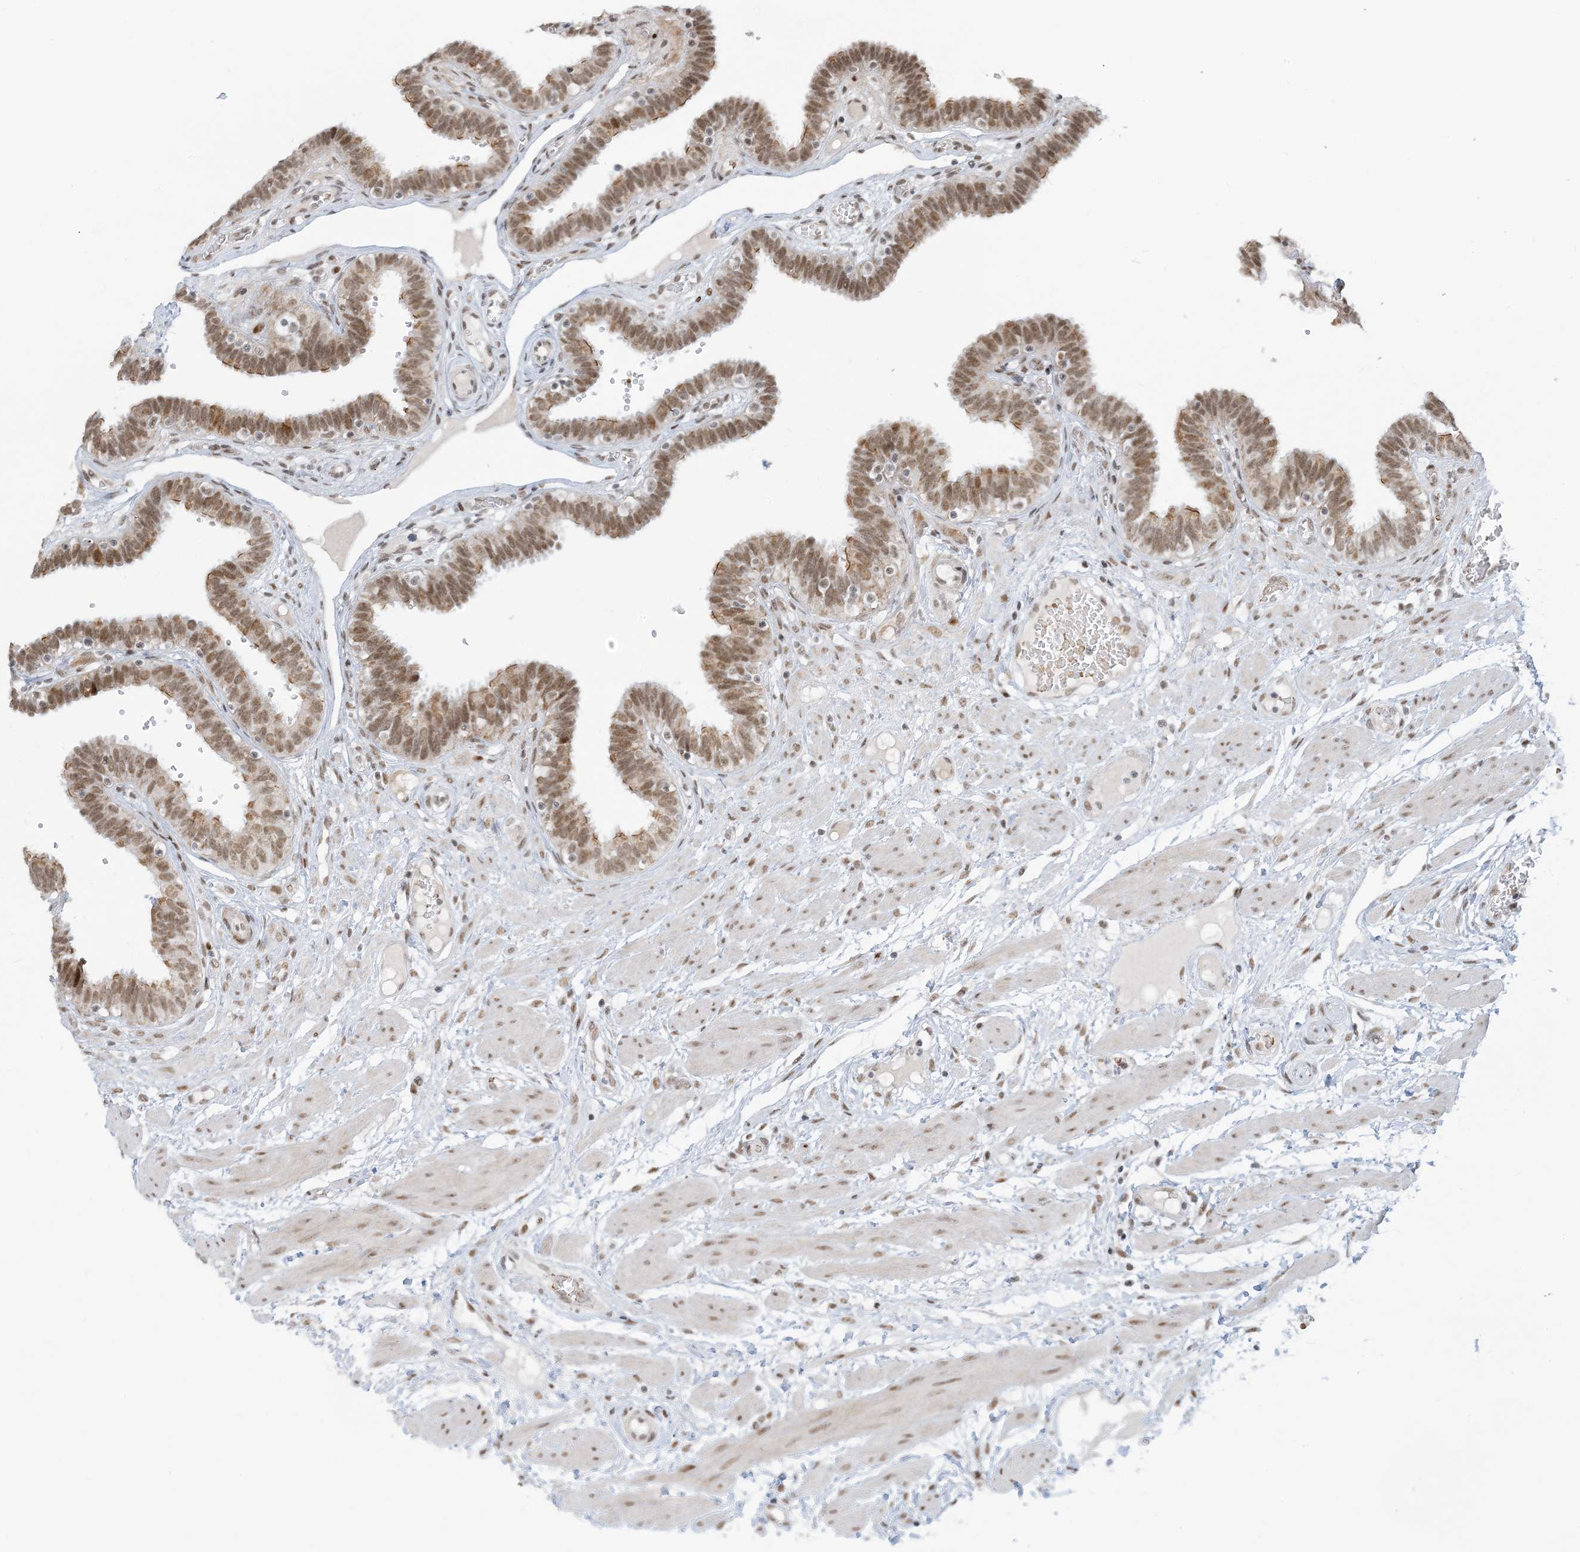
{"staining": {"intensity": "moderate", "quantity": ">75%", "location": "cytoplasmic/membranous,nuclear"}, "tissue": "fallopian tube", "cell_type": "Glandular cells", "image_type": "normal", "snomed": [{"axis": "morphology", "description": "Normal tissue, NOS"}, {"axis": "topography", "description": "Fallopian tube"}, {"axis": "topography", "description": "Placenta"}], "caption": "Fallopian tube stained with immunohistochemistry exhibits moderate cytoplasmic/membranous,nuclear staining in about >75% of glandular cells. The staining was performed using DAB to visualize the protein expression in brown, while the nuclei were stained in blue with hematoxylin (Magnification: 20x).", "gene": "ECT2L", "patient": {"sex": "female", "age": 32}}